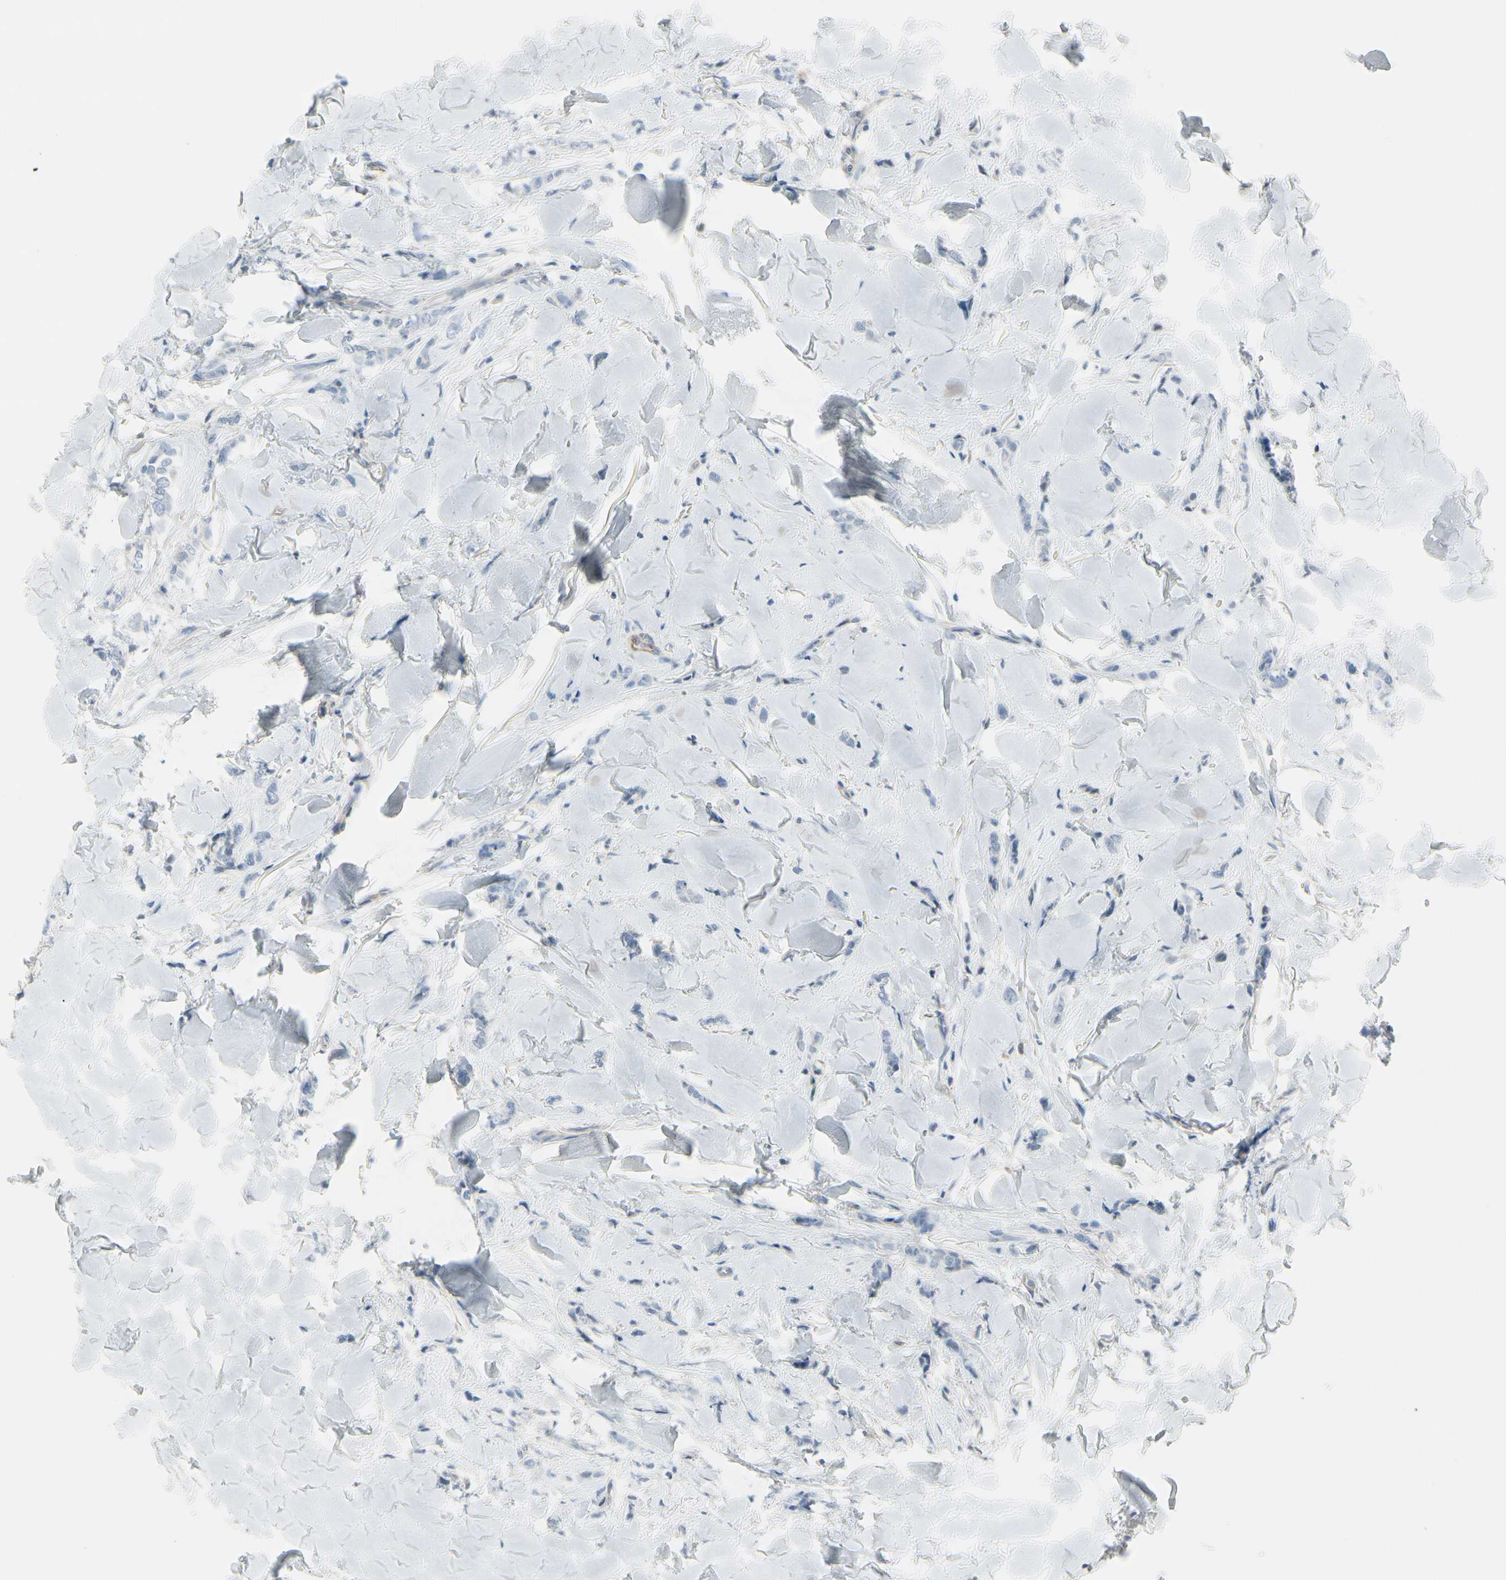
{"staining": {"intensity": "negative", "quantity": "none", "location": "none"}, "tissue": "breast cancer", "cell_type": "Tumor cells", "image_type": "cancer", "snomed": [{"axis": "morphology", "description": "Lobular carcinoma"}, {"axis": "topography", "description": "Skin"}, {"axis": "topography", "description": "Breast"}], "caption": "Photomicrograph shows no significant protein expression in tumor cells of breast lobular carcinoma.", "gene": "CACNA2D1", "patient": {"sex": "female", "age": 46}}